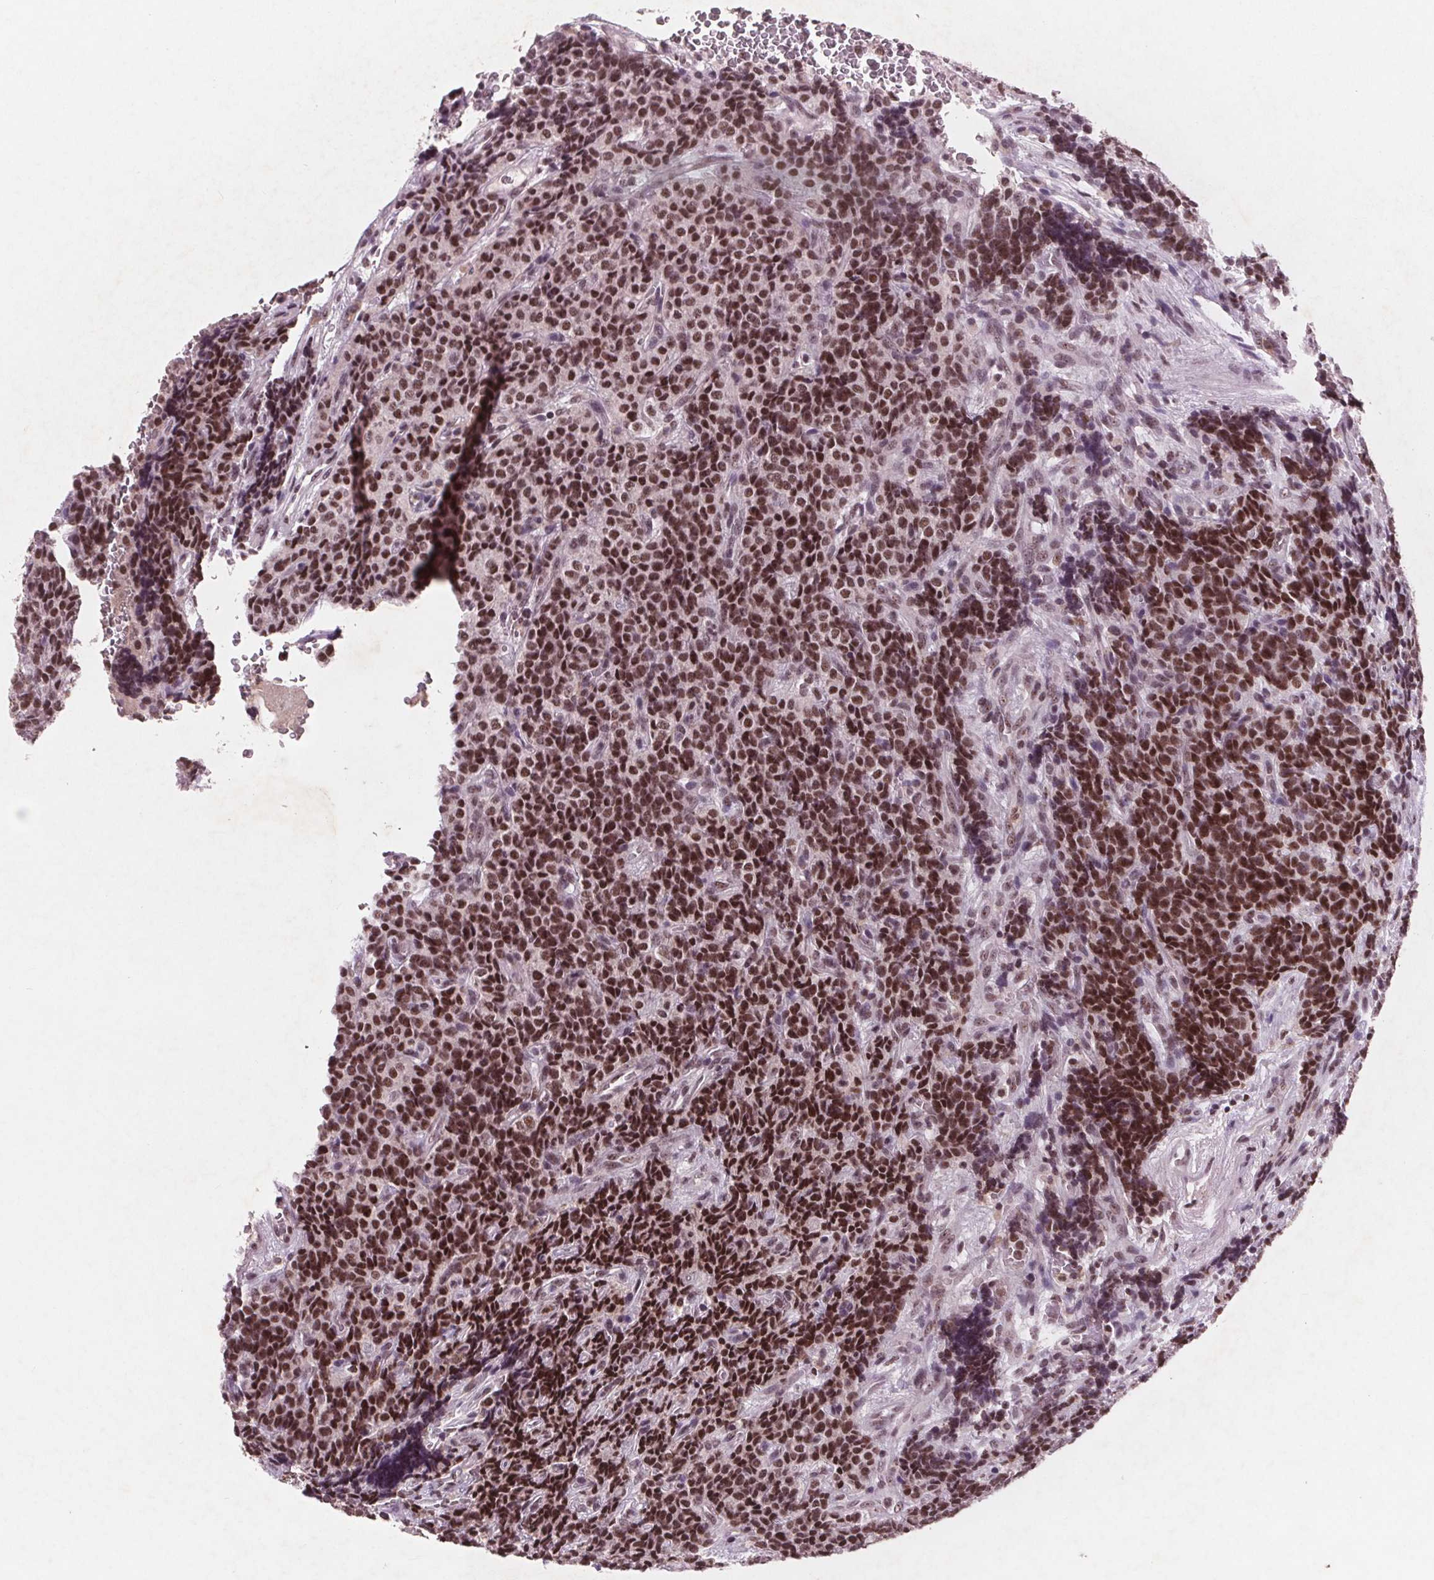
{"staining": {"intensity": "moderate", "quantity": ">75%", "location": "nuclear"}, "tissue": "carcinoid", "cell_type": "Tumor cells", "image_type": "cancer", "snomed": [{"axis": "morphology", "description": "Carcinoid, malignant, NOS"}, {"axis": "topography", "description": "Pancreas"}], "caption": "Carcinoid tissue shows moderate nuclear expression in about >75% of tumor cells, visualized by immunohistochemistry.", "gene": "RPS6KA2", "patient": {"sex": "male", "age": 36}}